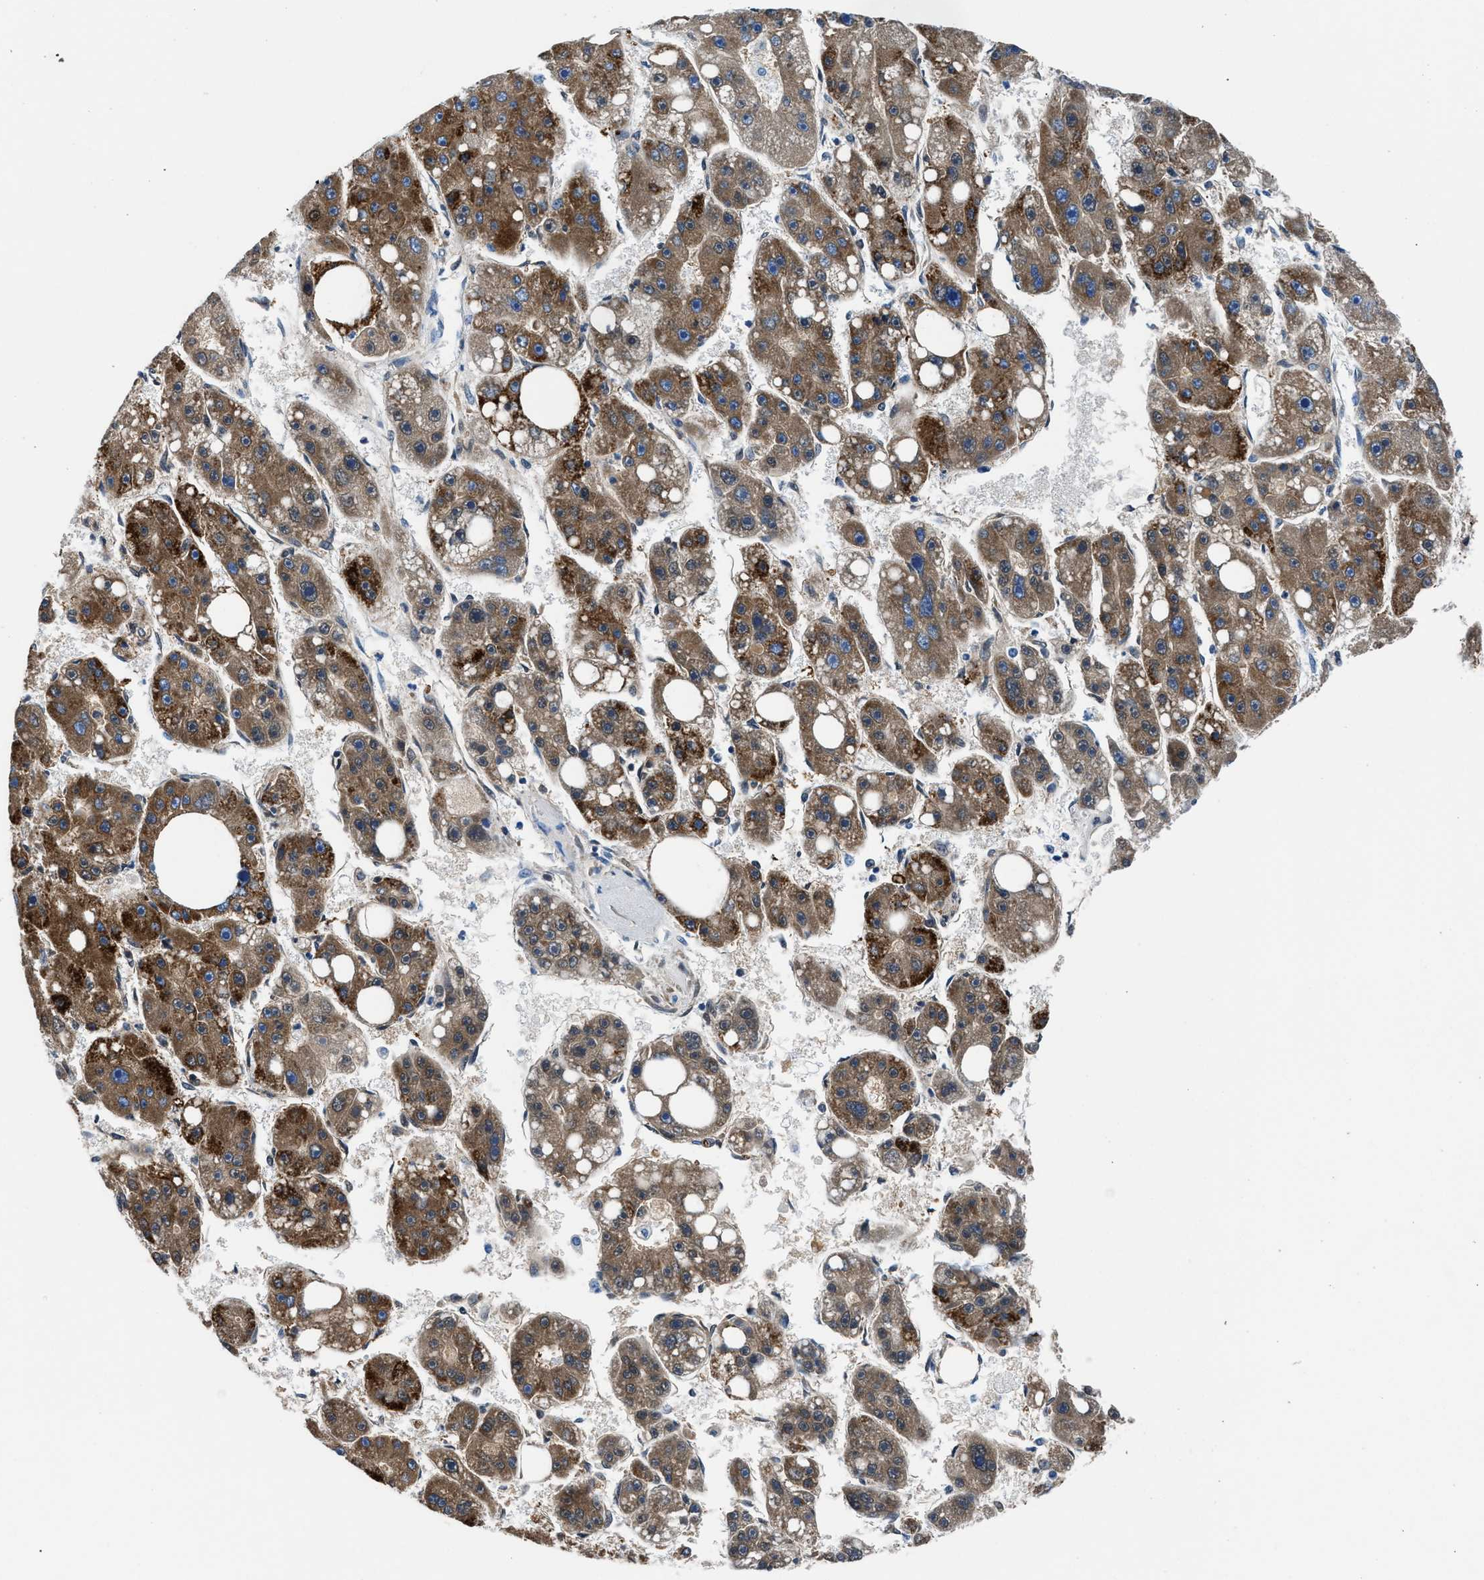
{"staining": {"intensity": "strong", "quantity": ">75%", "location": "cytoplasmic/membranous"}, "tissue": "liver cancer", "cell_type": "Tumor cells", "image_type": "cancer", "snomed": [{"axis": "morphology", "description": "Carcinoma, Hepatocellular, NOS"}, {"axis": "topography", "description": "Liver"}], "caption": "There is high levels of strong cytoplasmic/membranous staining in tumor cells of hepatocellular carcinoma (liver), as demonstrated by immunohistochemical staining (brown color).", "gene": "CPS1", "patient": {"sex": "female", "age": 61}}